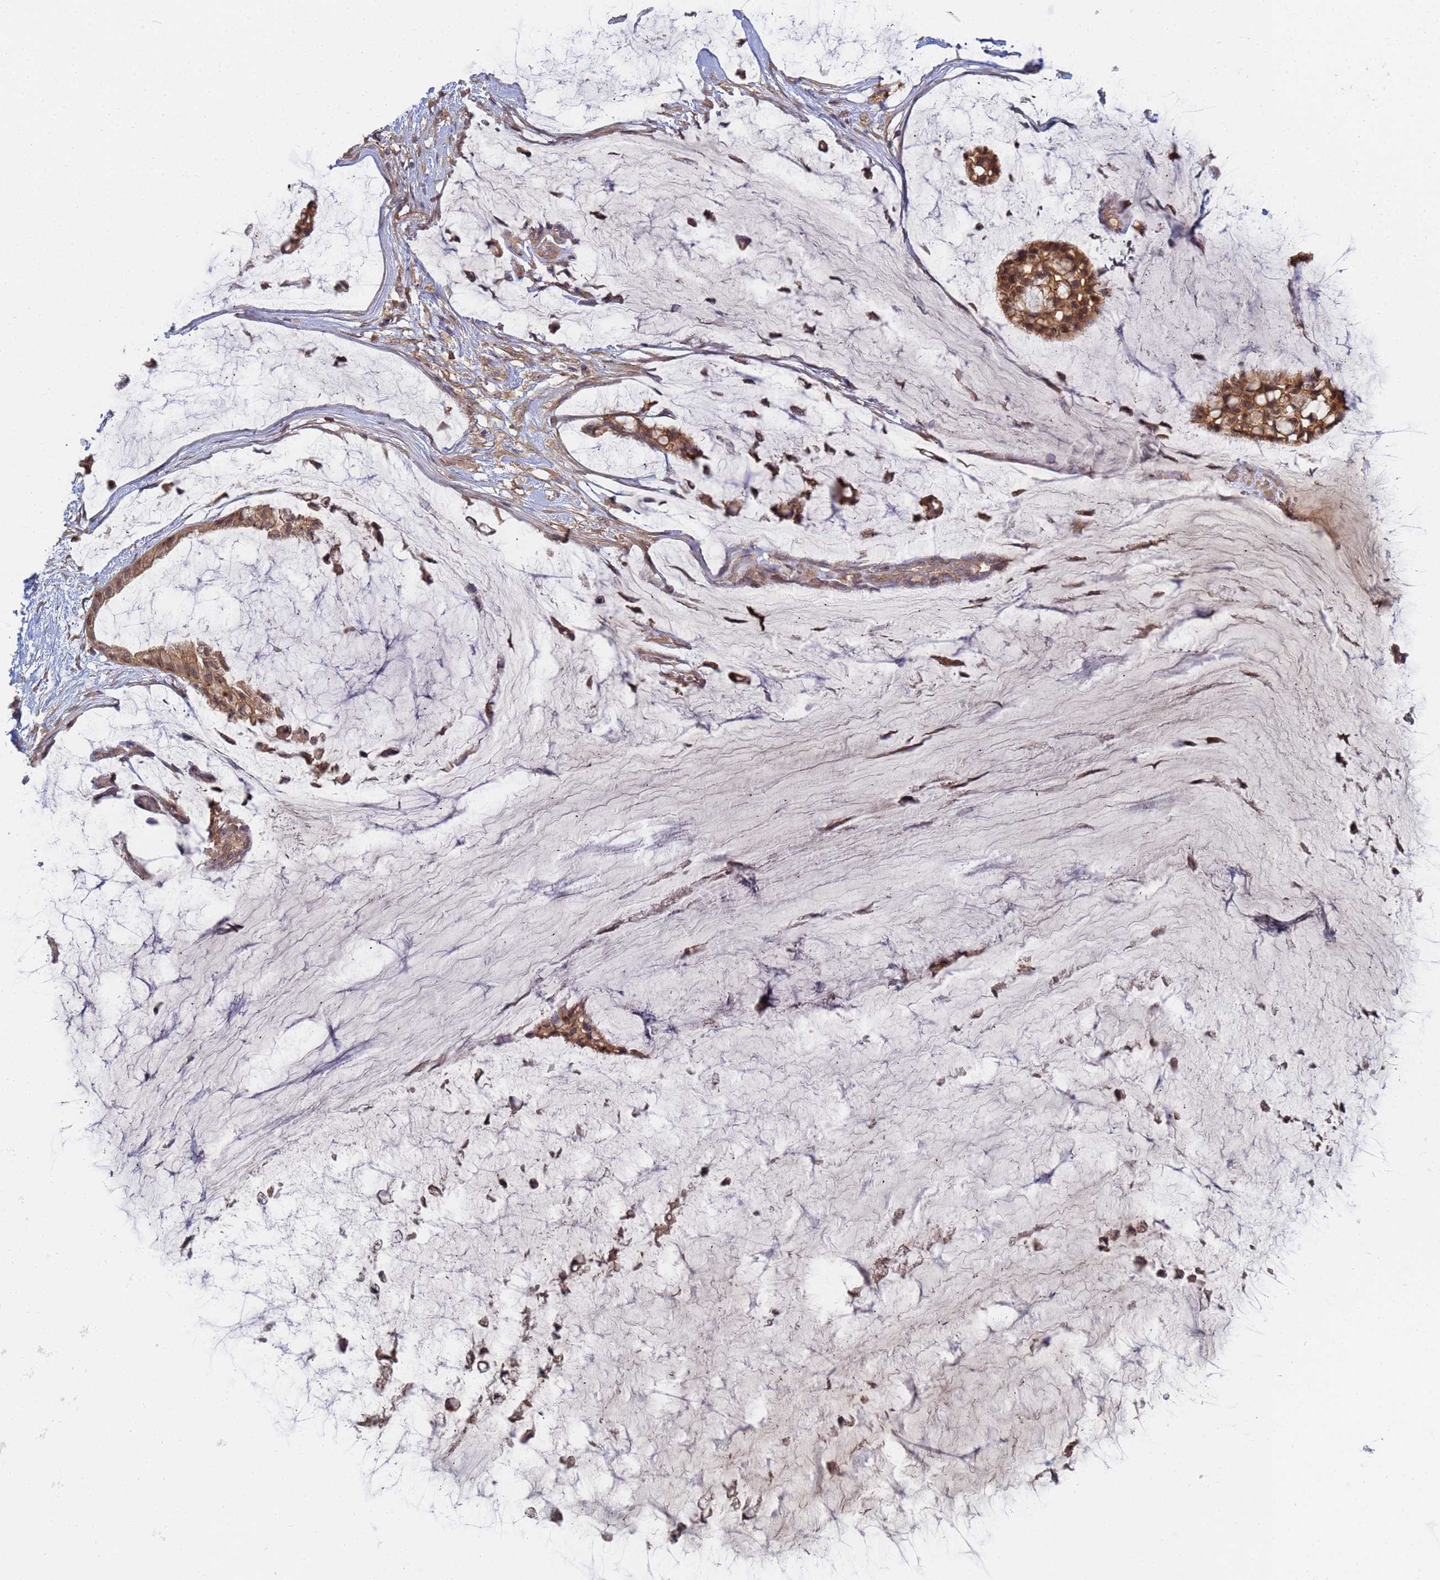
{"staining": {"intensity": "moderate", "quantity": ">75%", "location": "cytoplasmic/membranous,nuclear"}, "tissue": "ovarian cancer", "cell_type": "Tumor cells", "image_type": "cancer", "snomed": [{"axis": "morphology", "description": "Cystadenocarcinoma, mucinous, NOS"}, {"axis": "topography", "description": "Ovary"}], "caption": "A brown stain labels moderate cytoplasmic/membranous and nuclear positivity of a protein in human ovarian mucinous cystadenocarcinoma tumor cells.", "gene": "SHARPIN", "patient": {"sex": "female", "age": 39}}